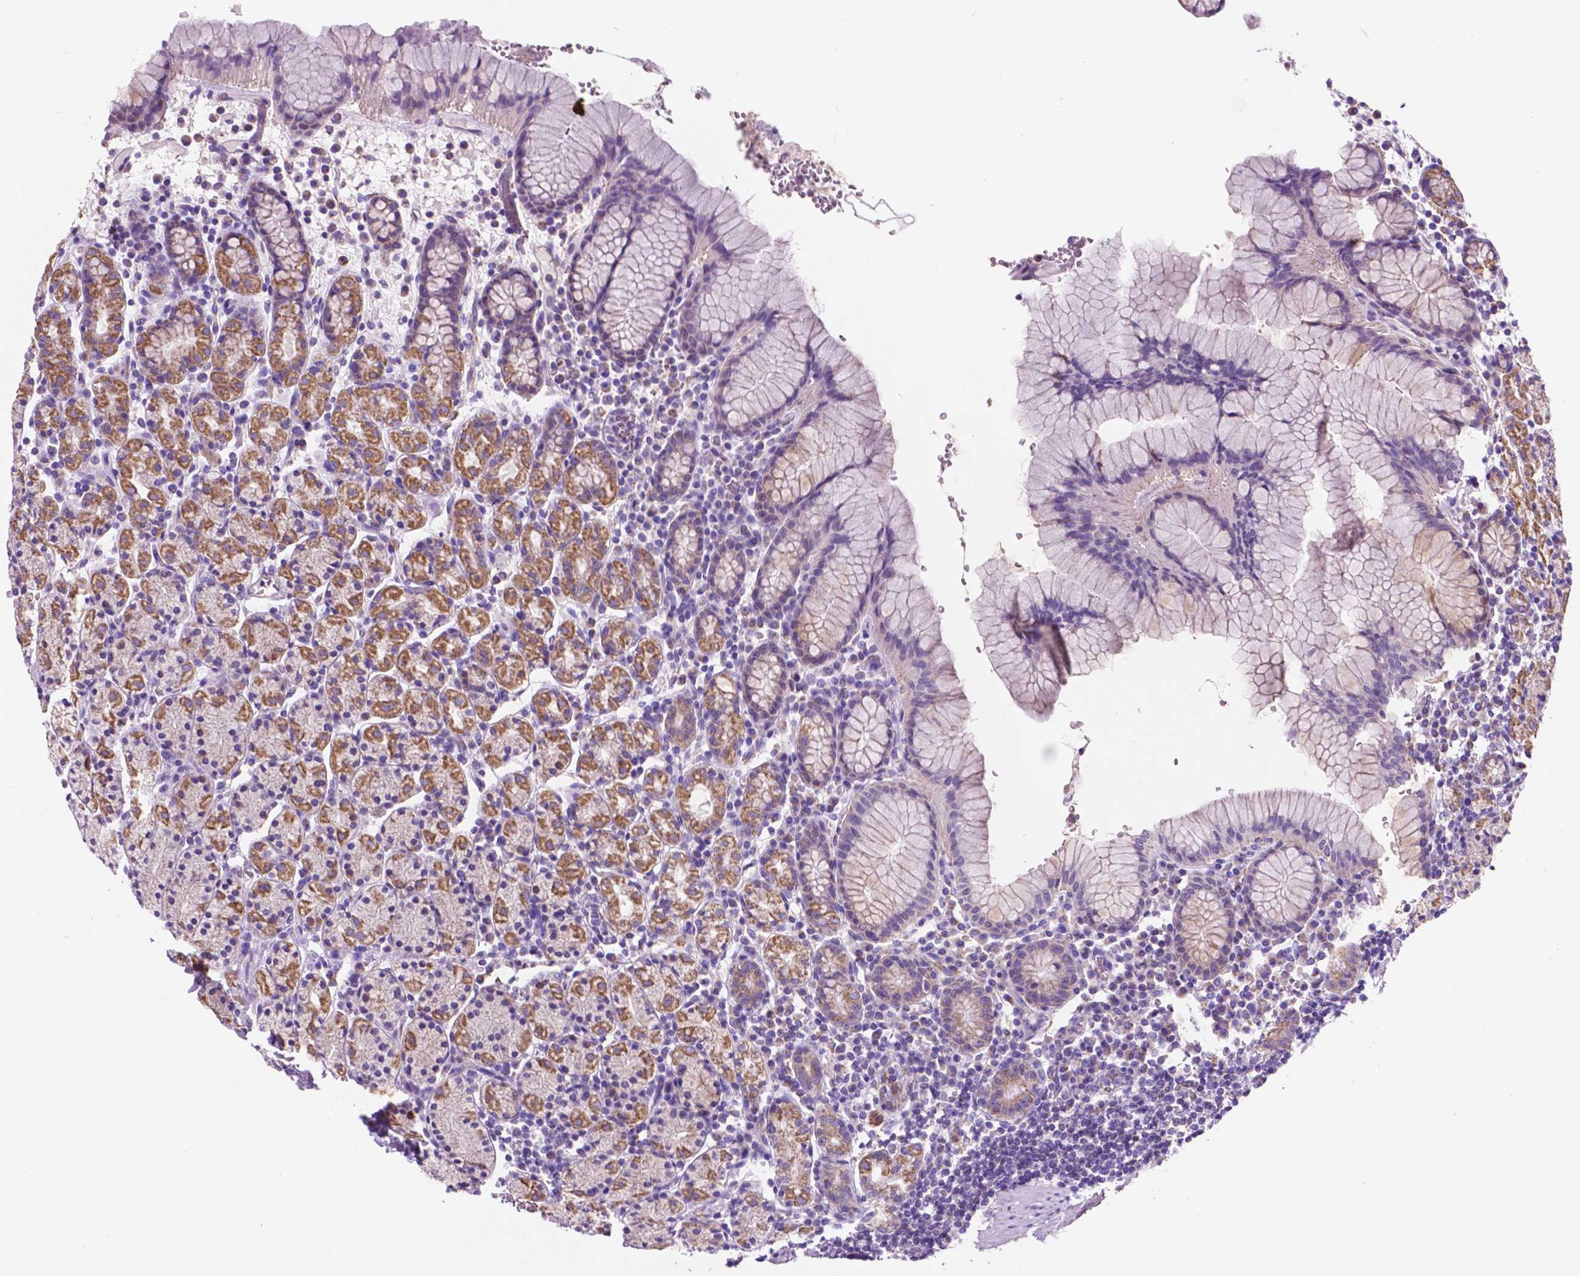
{"staining": {"intensity": "moderate", "quantity": "25%-75%", "location": "cytoplasmic/membranous"}, "tissue": "stomach", "cell_type": "Glandular cells", "image_type": "normal", "snomed": [{"axis": "morphology", "description": "Normal tissue, NOS"}, {"axis": "topography", "description": "Stomach, upper"}, {"axis": "topography", "description": "Stomach"}], "caption": "This is a histology image of immunohistochemistry staining of unremarkable stomach, which shows moderate staining in the cytoplasmic/membranous of glandular cells.", "gene": "TRPV5", "patient": {"sex": "male", "age": 62}}